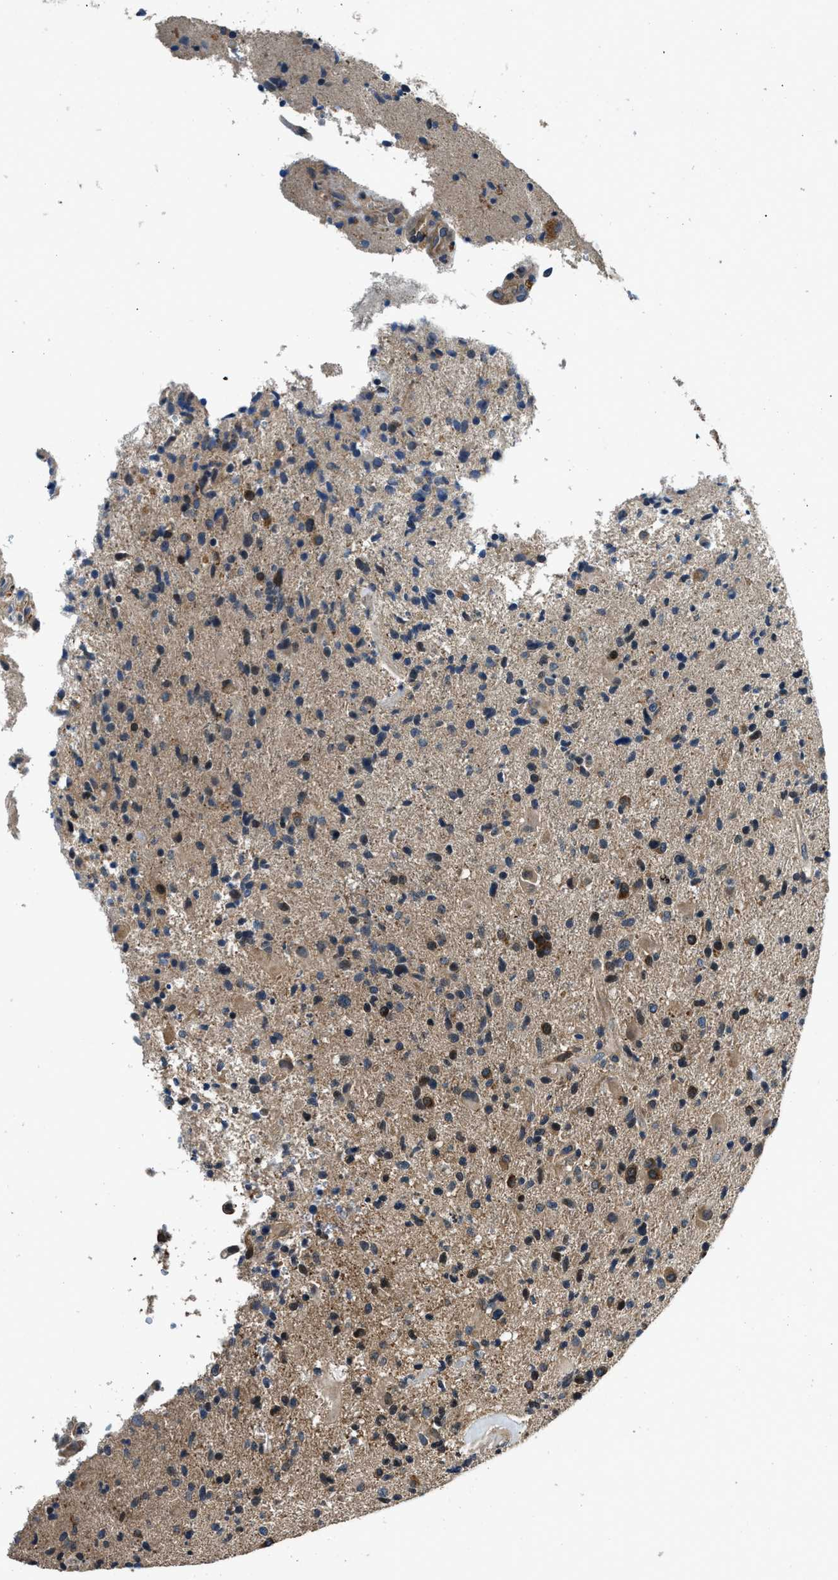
{"staining": {"intensity": "moderate", "quantity": "25%-75%", "location": "cytoplasmic/membranous"}, "tissue": "glioma", "cell_type": "Tumor cells", "image_type": "cancer", "snomed": [{"axis": "morphology", "description": "Glioma, malignant, High grade"}, {"axis": "topography", "description": "Brain"}], "caption": "Immunohistochemical staining of glioma displays medium levels of moderate cytoplasmic/membranous expression in about 25%-75% of tumor cells.", "gene": "IL3RA", "patient": {"sex": "male", "age": 72}}